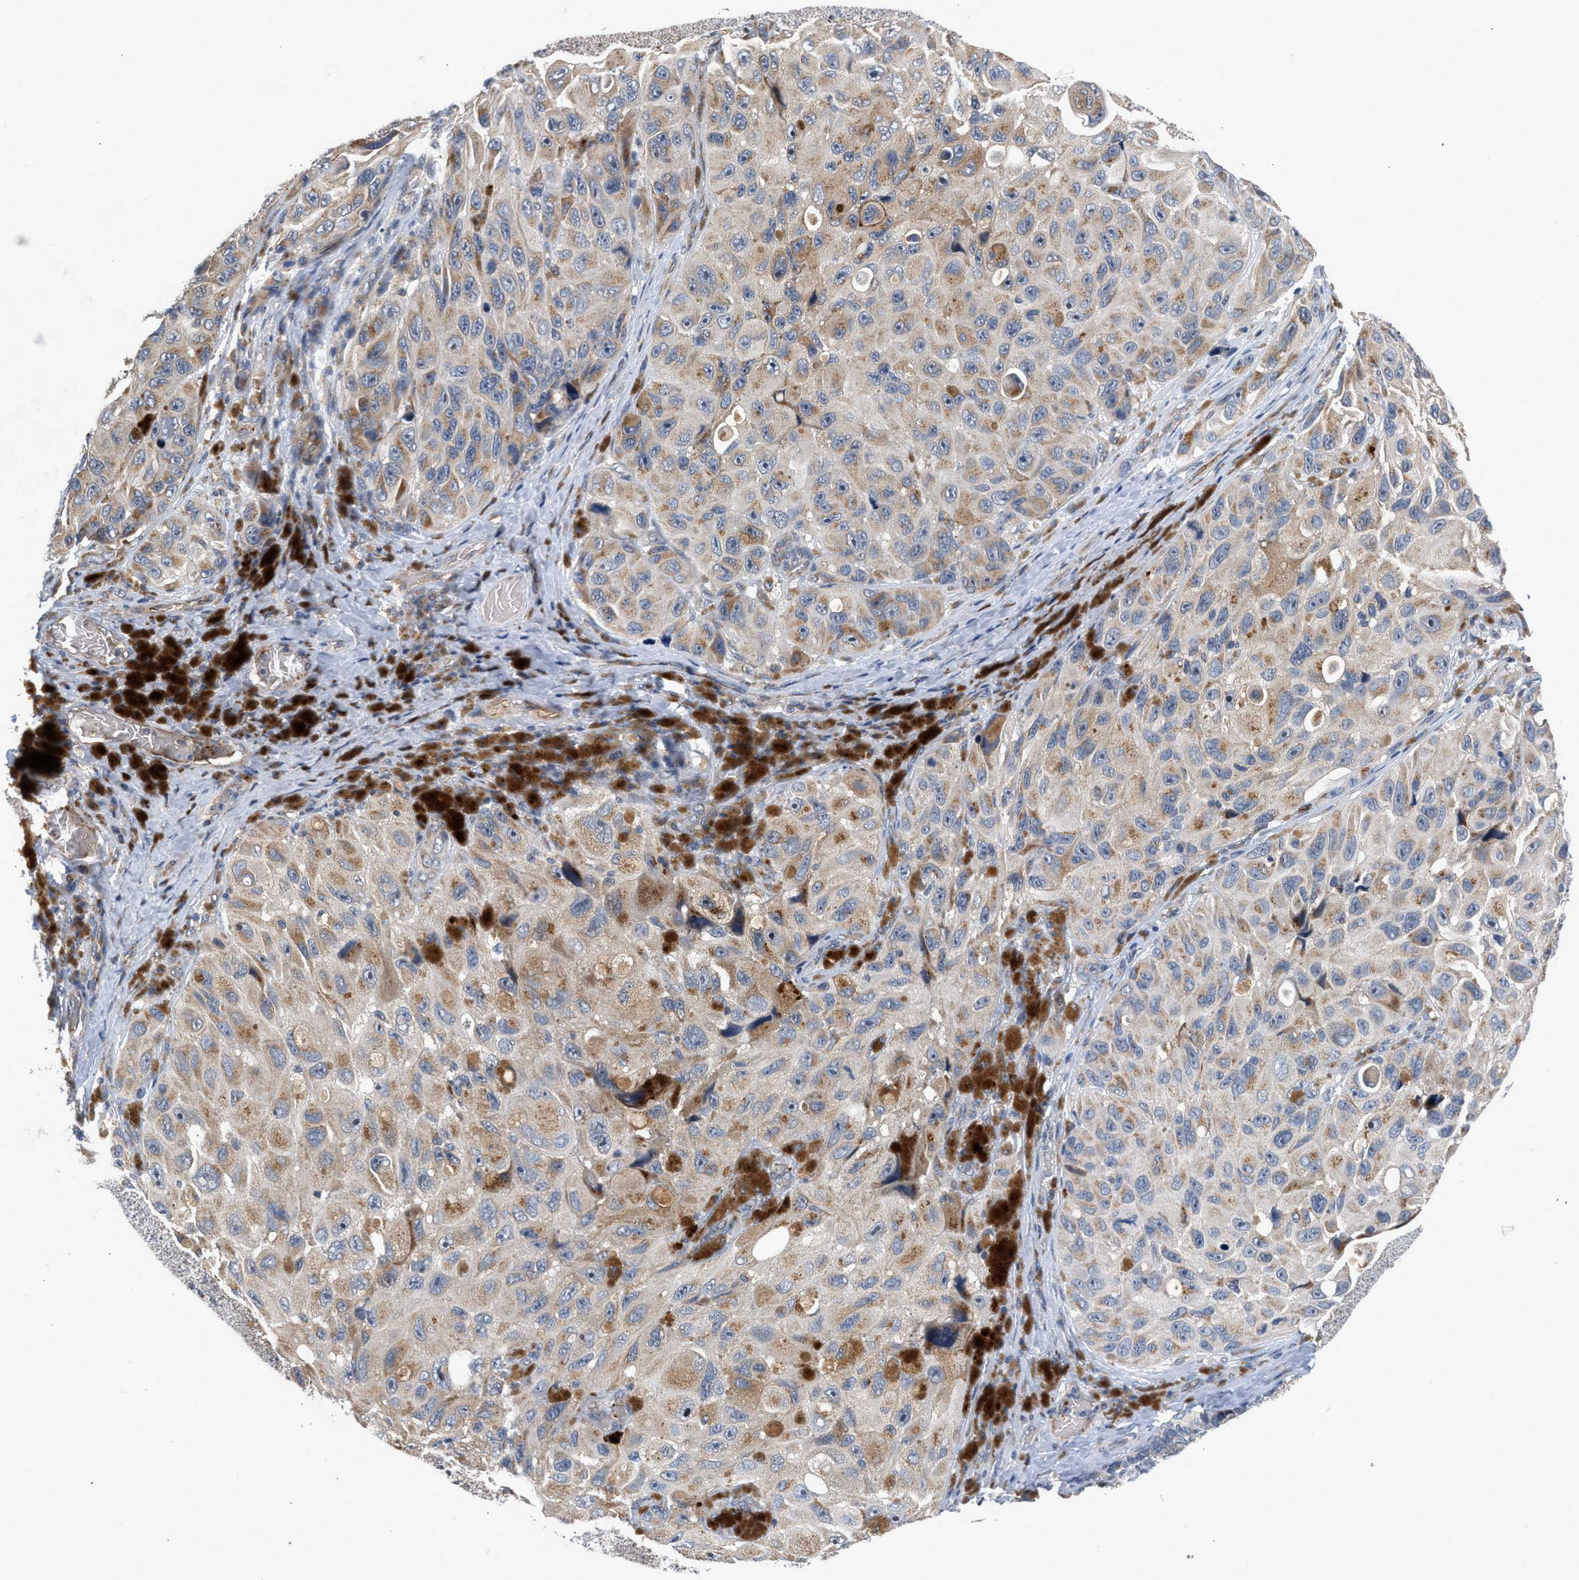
{"staining": {"intensity": "weak", "quantity": "25%-75%", "location": "cytoplasmic/membranous"}, "tissue": "melanoma", "cell_type": "Tumor cells", "image_type": "cancer", "snomed": [{"axis": "morphology", "description": "Malignant melanoma, NOS"}, {"axis": "topography", "description": "Skin"}], "caption": "Malignant melanoma was stained to show a protein in brown. There is low levels of weak cytoplasmic/membranous positivity in about 25%-75% of tumor cells.", "gene": "PIM1", "patient": {"sex": "female", "age": 73}}